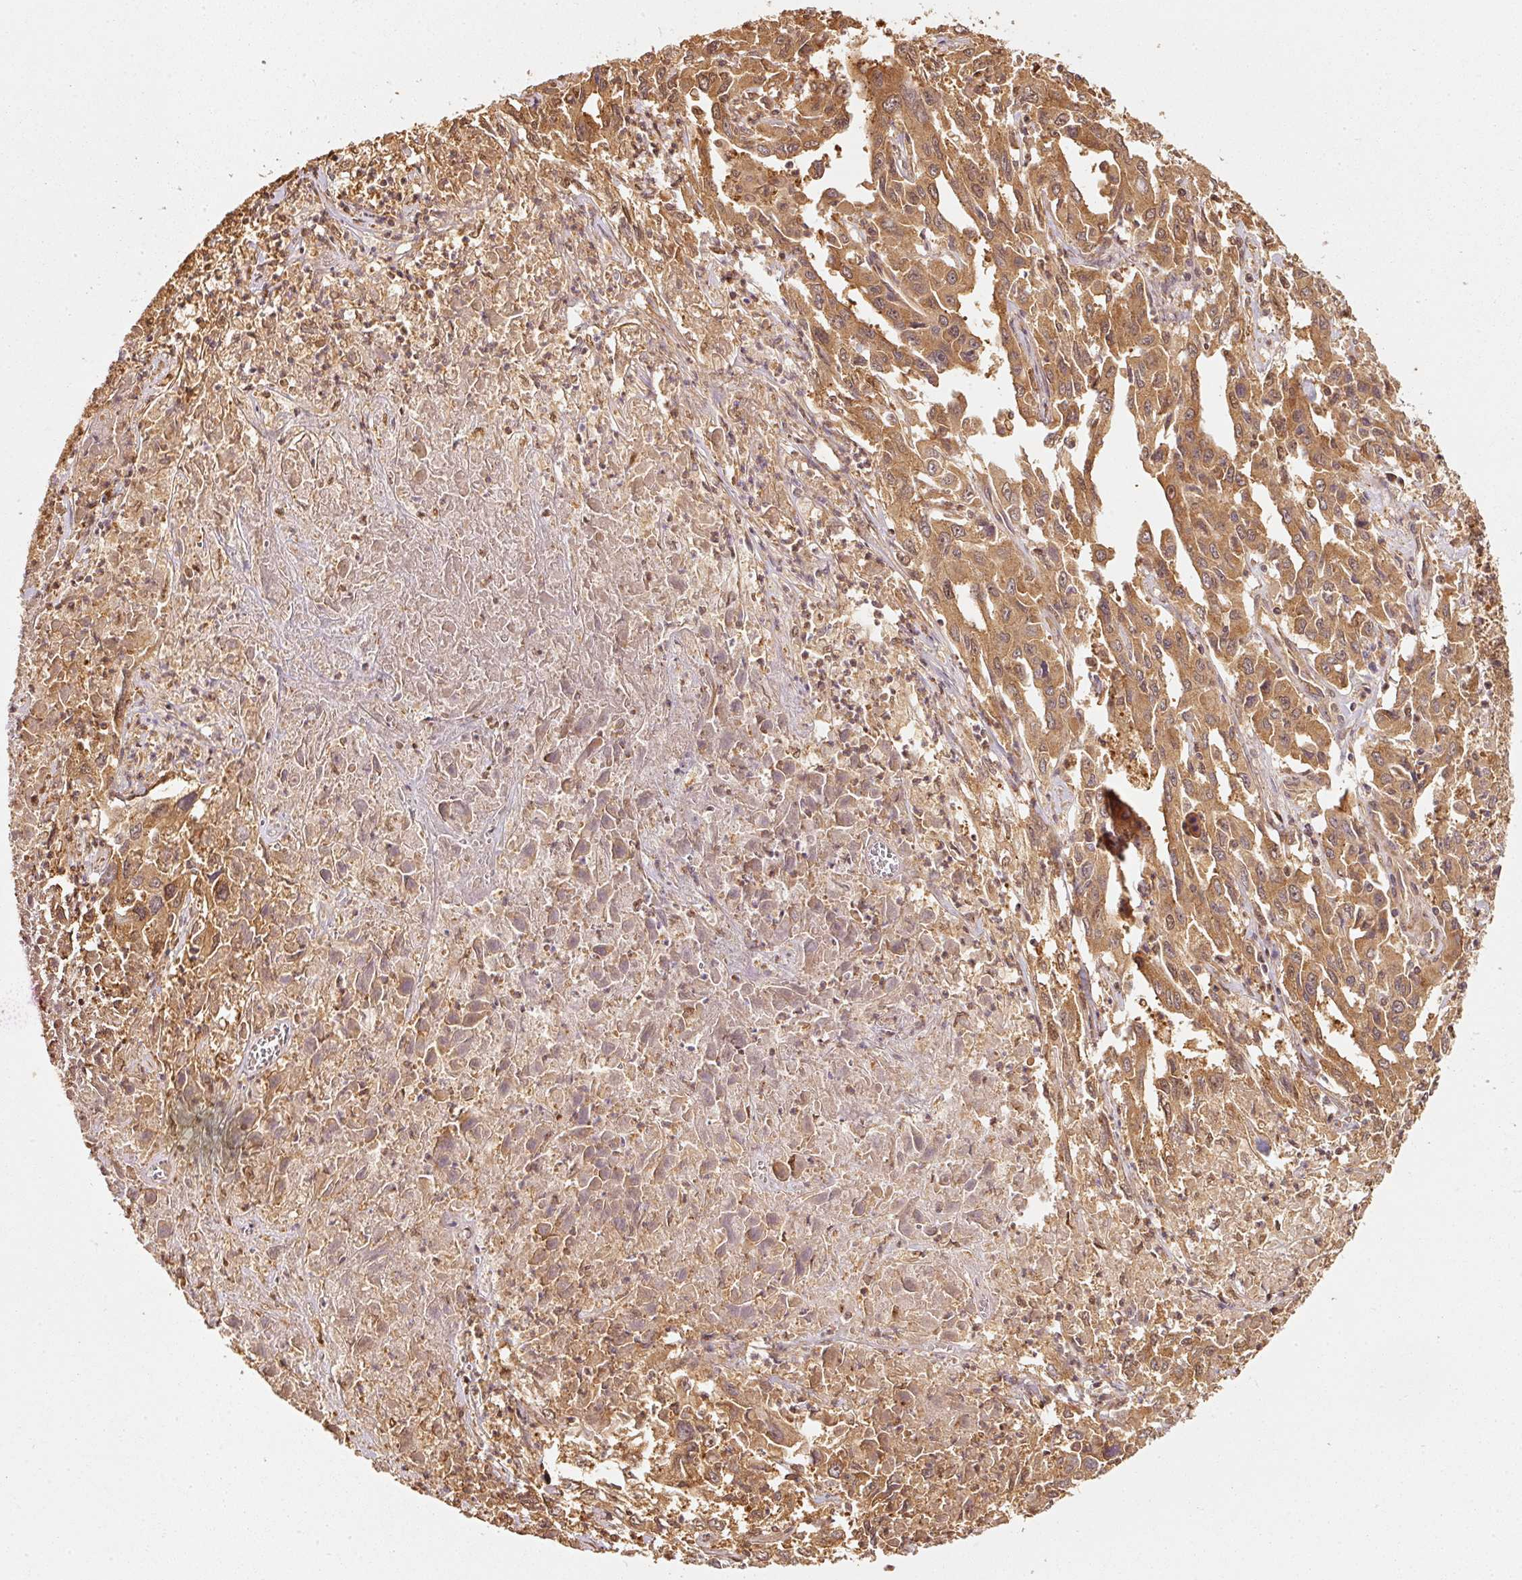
{"staining": {"intensity": "moderate", "quantity": ">75%", "location": "cytoplasmic/membranous,nuclear"}, "tissue": "liver cancer", "cell_type": "Tumor cells", "image_type": "cancer", "snomed": [{"axis": "morphology", "description": "Carcinoma, Hepatocellular, NOS"}, {"axis": "topography", "description": "Liver"}], "caption": "A photomicrograph showing moderate cytoplasmic/membranous and nuclear expression in about >75% of tumor cells in liver hepatocellular carcinoma, as visualized by brown immunohistochemical staining.", "gene": "STAU1", "patient": {"sex": "male", "age": 63}}